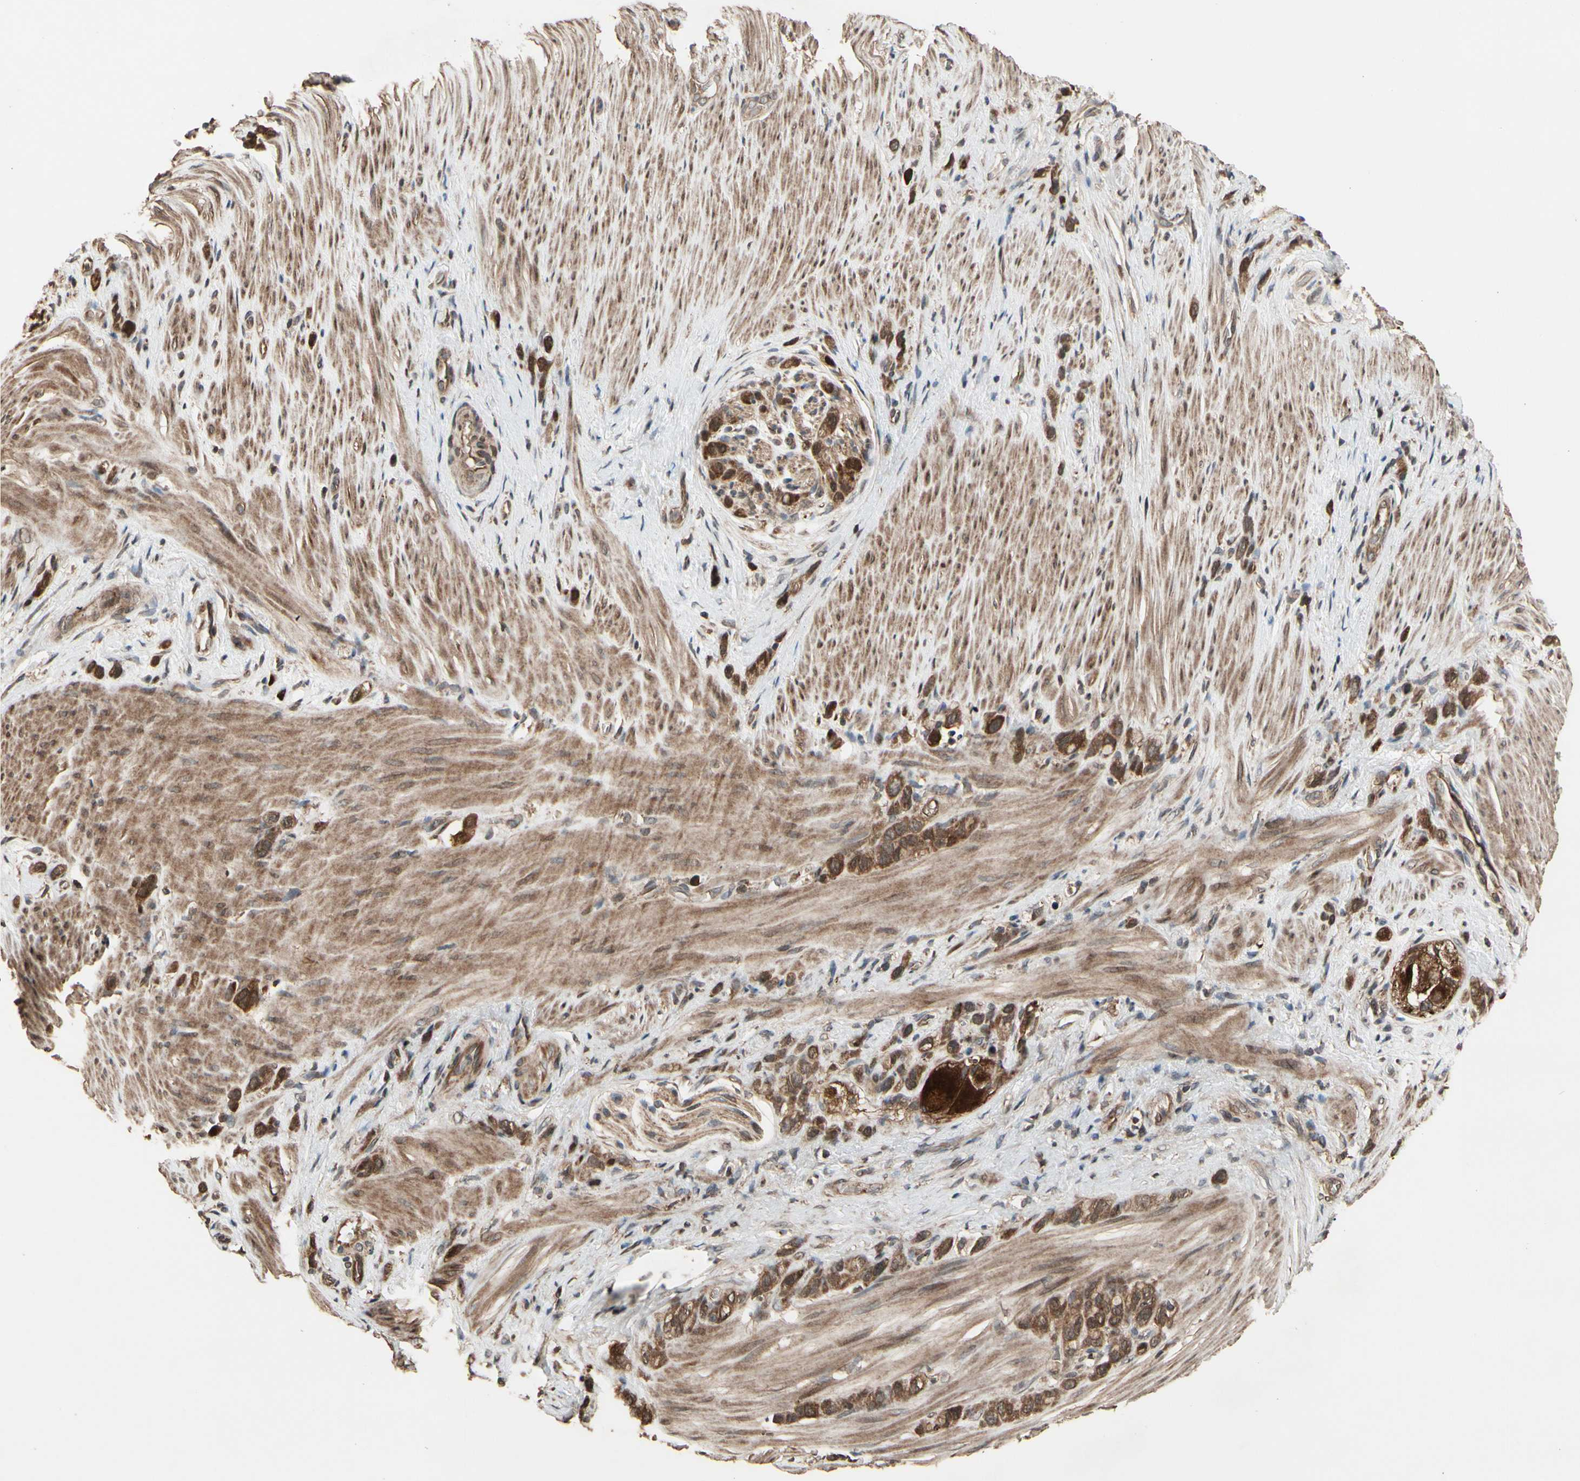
{"staining": {"intensity": "moderate", "quantity": "25%-75%", "location": "cytoplasmic/membranous"}, "tissue": "stomach cancer", "cell_type": "Tumor cells", "image_type": "cancer", "snomed": [{"axis": "morphology", "description": "Normal tissue, NOS"}, {"axis": "morphology", "description": "Adenocarcinoma, NOS"}, {"axis": "morphology", "description": "Adenocarcinoma, High grade"}, {"axis": "topography", "description": "Stomach, upper"}, {"axis": "topography", "description": "Stomach"}], "caption": "High-magnification brightfield microscopy of adenocarcinoma (stomach) stained with DAB (3,3'-diaminobenzidine) (brown) and counterstained with hematoxylin (blue). tumor cells exhibit moderate cytoplasmic/membranous positivity is present in about25%-75% of cells.", "gene": "CSF1R", "patient": {"sex": "female", "age": 65}}